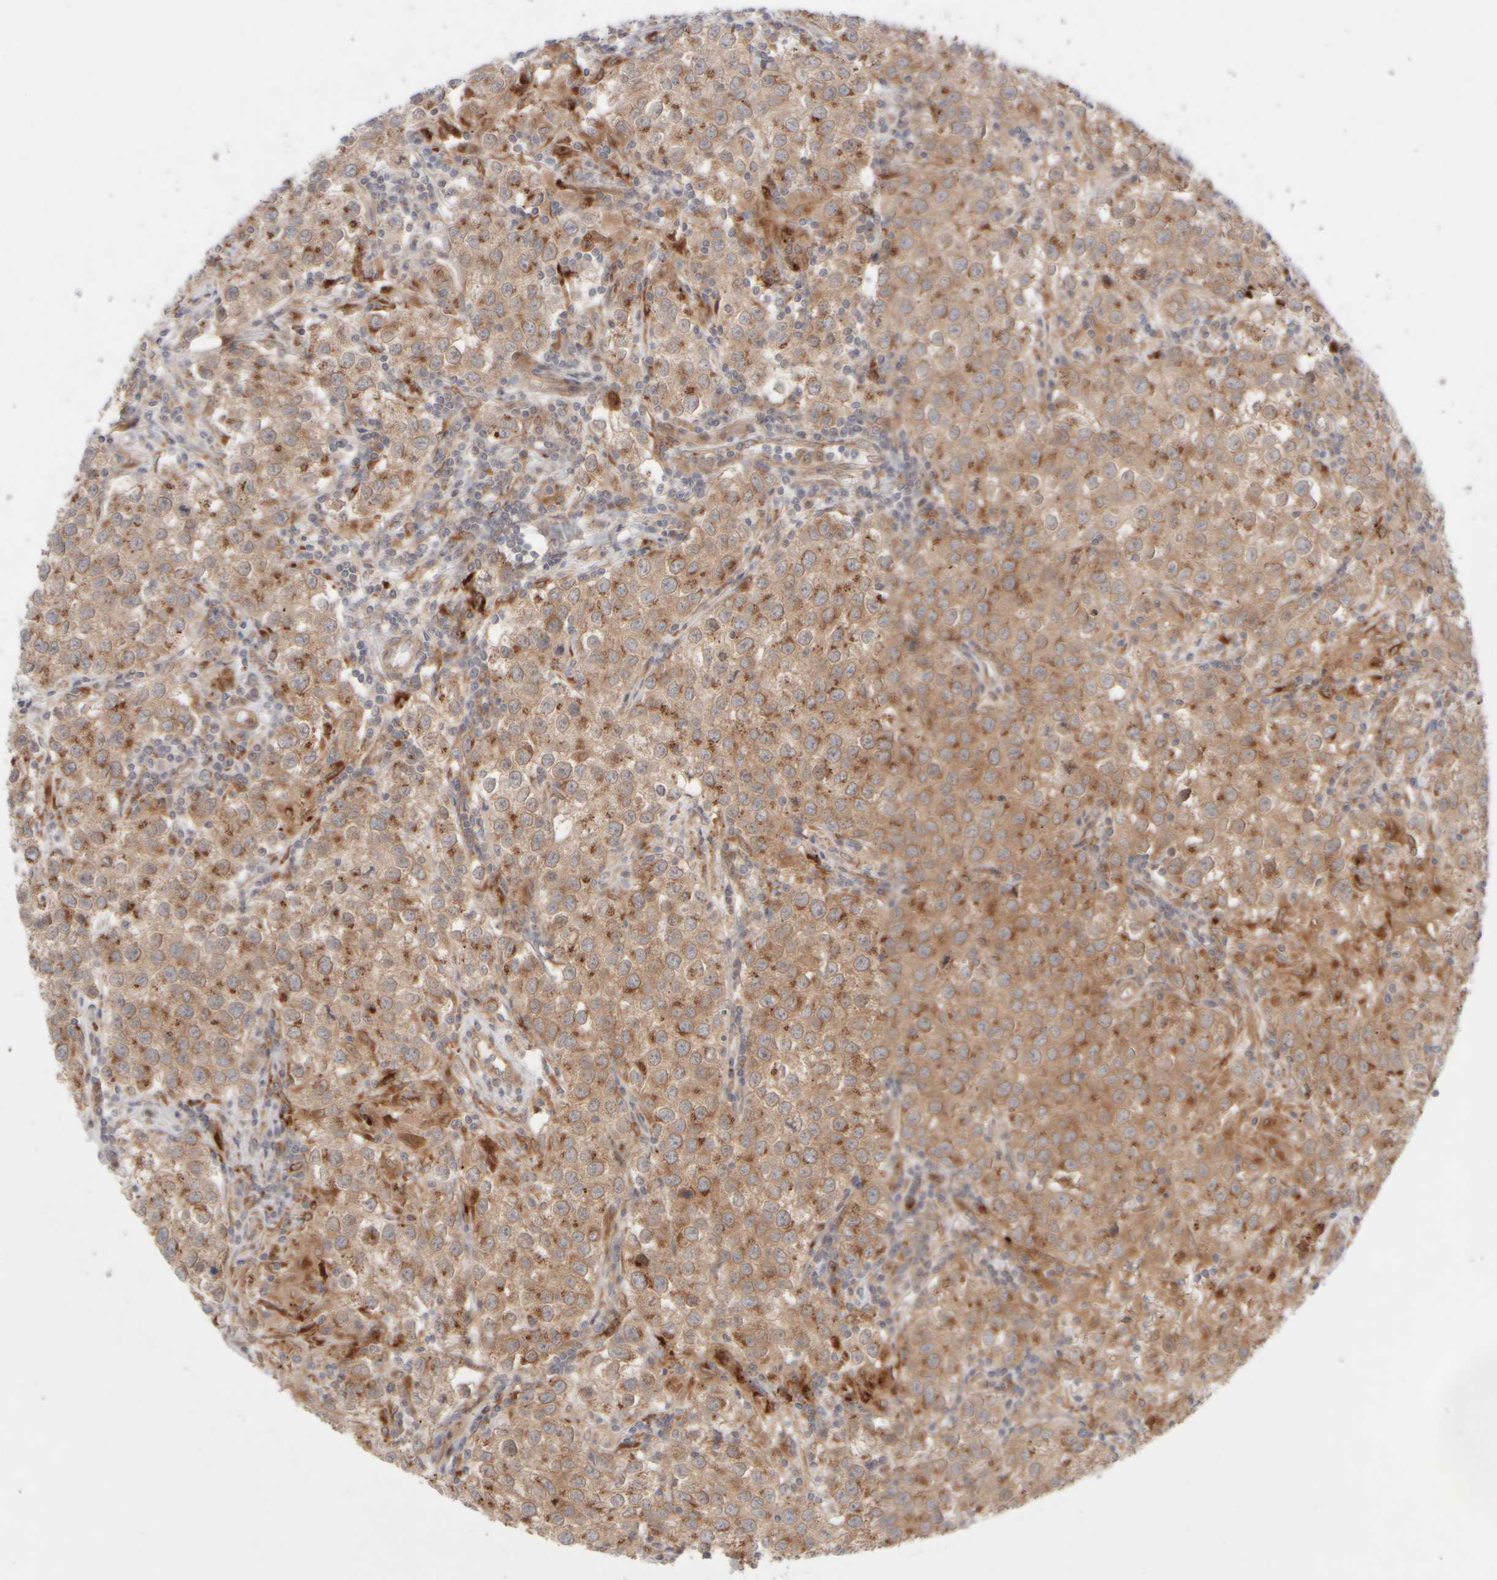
{"staining": {"intensity": "moderate", "quantity": ">75%", "location": "cytoplasmic/membranous"}, "tissue": "testis cancer", "cell_type": "Tumor cells", "image_type": "cancer", "snomed": [{"axis": "morphology", "description": "Seminoma, NOS"}, {"axis": "morphology", "description": "Carcinoma, Embryonal, NOS"}, {"axis": "topography", "description": "Testis"}], "caption": "Protein expression analysis of human testis cancer reveals moderate cytoplasmic/membranous staining in approximately >75% of tumor cells. The staining is performed using DAB (3,3'-diaminobenzidine) brown chromogen to label protein expression. The nuclei are counter-stained blue using hematoxylin.", "gene": "GCN1", "patient": {"sex": "male", "age": 43}}